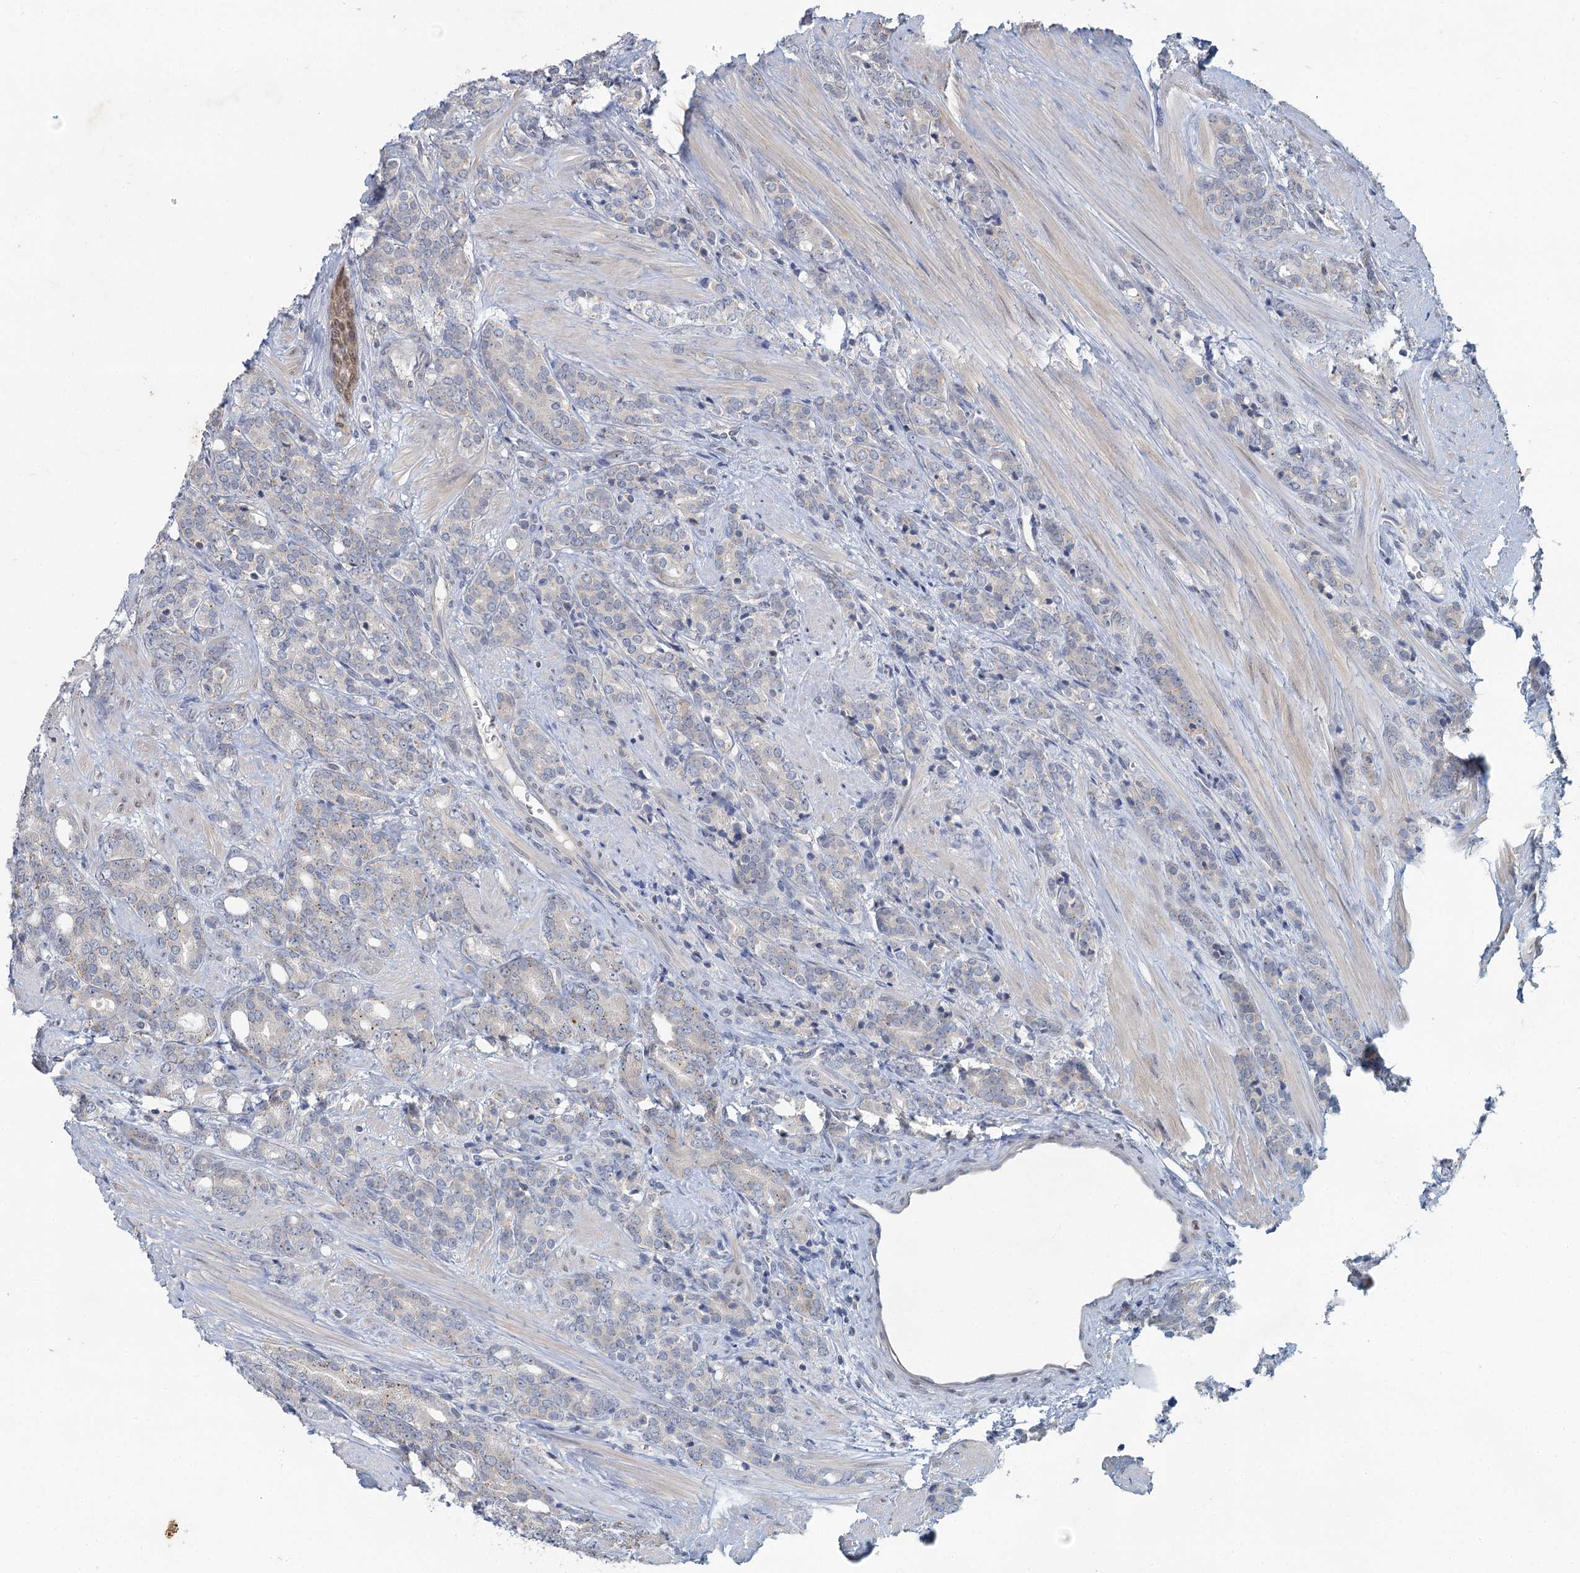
{"staining": {"intensity": "negative", "quantity": "none", "location": "none"}, "tissue": "prostate cancer", "cell_type": "Tumor cells", "image_type": "cancer", "snomed": [{"axis": "morphology", "description": "Adenocarcinoma, High grade"}, {"axis": "topography", "description": "Prostate"}], "caption": "Prostate cancer (high-grade adenocarcinoma) stained for a protein using immunohistochemistry reveals no staining tumor cells.", "gene": "MYO7B", "patient": {"sex": "male", "age": 62}}